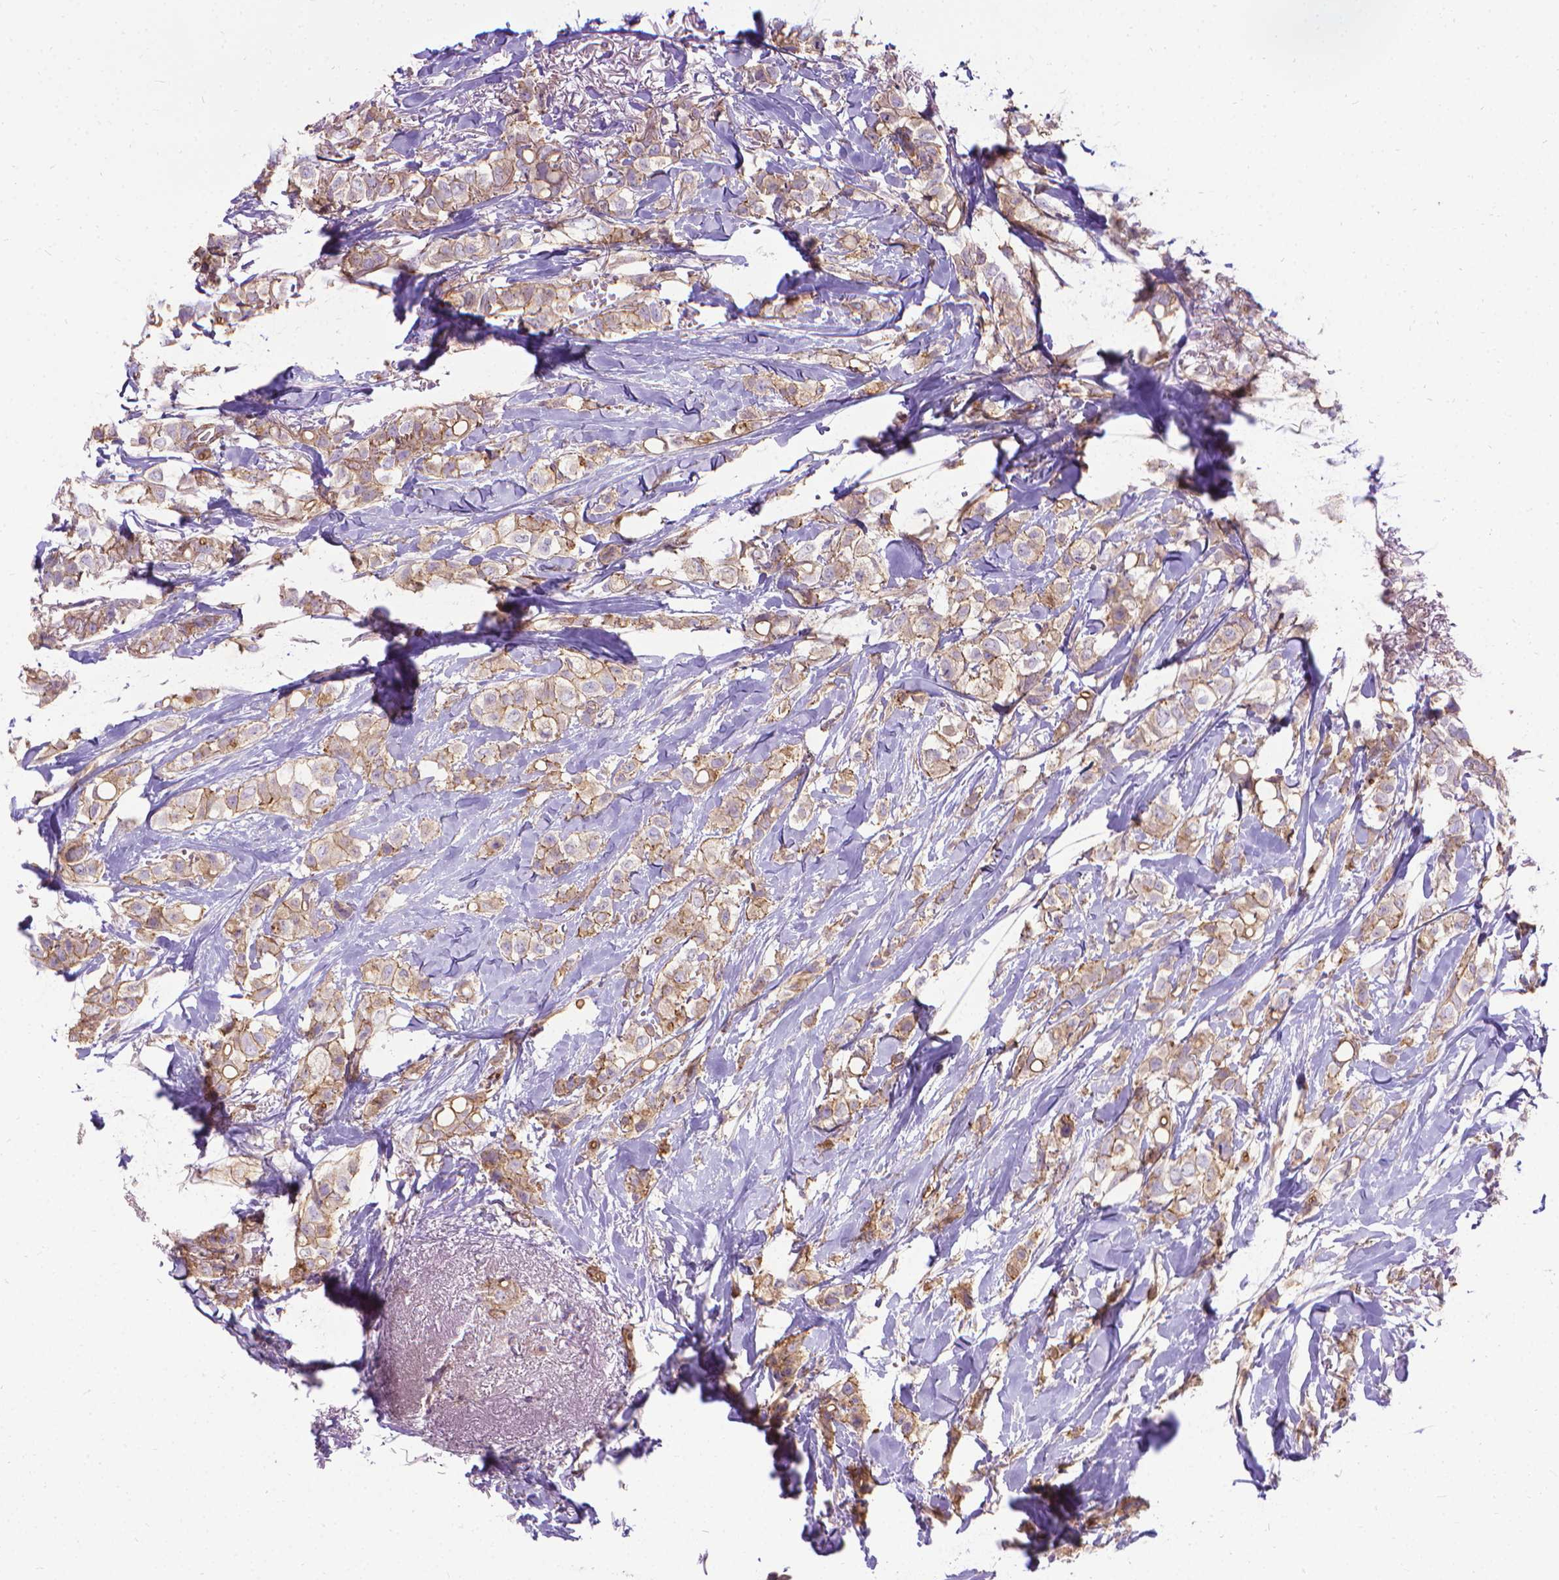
{"staining": {"intensity": "moderate", "quantity": "25%-75%", "location": "cytoplasmic/membranous"}, "tissue": "breast cancer", "cell_type": "Tumor cells", "image_type": "cancer", "snomed": [{"axis": "morphology", "description": "Duct carcinoma"}, {"axis": "topography", "description": "Breast"}], "caption": "Immunohistochemical staining of human breast cancer demonstrates medium levels of moderate cytoplasmic/membranous staining in approximately 25%-75% of tumor cells. (DAB = brown stain, brightfield microscopy at high magnification).", "gene": "CFAP299", "patient": {"sex": "female", "age": 85}}